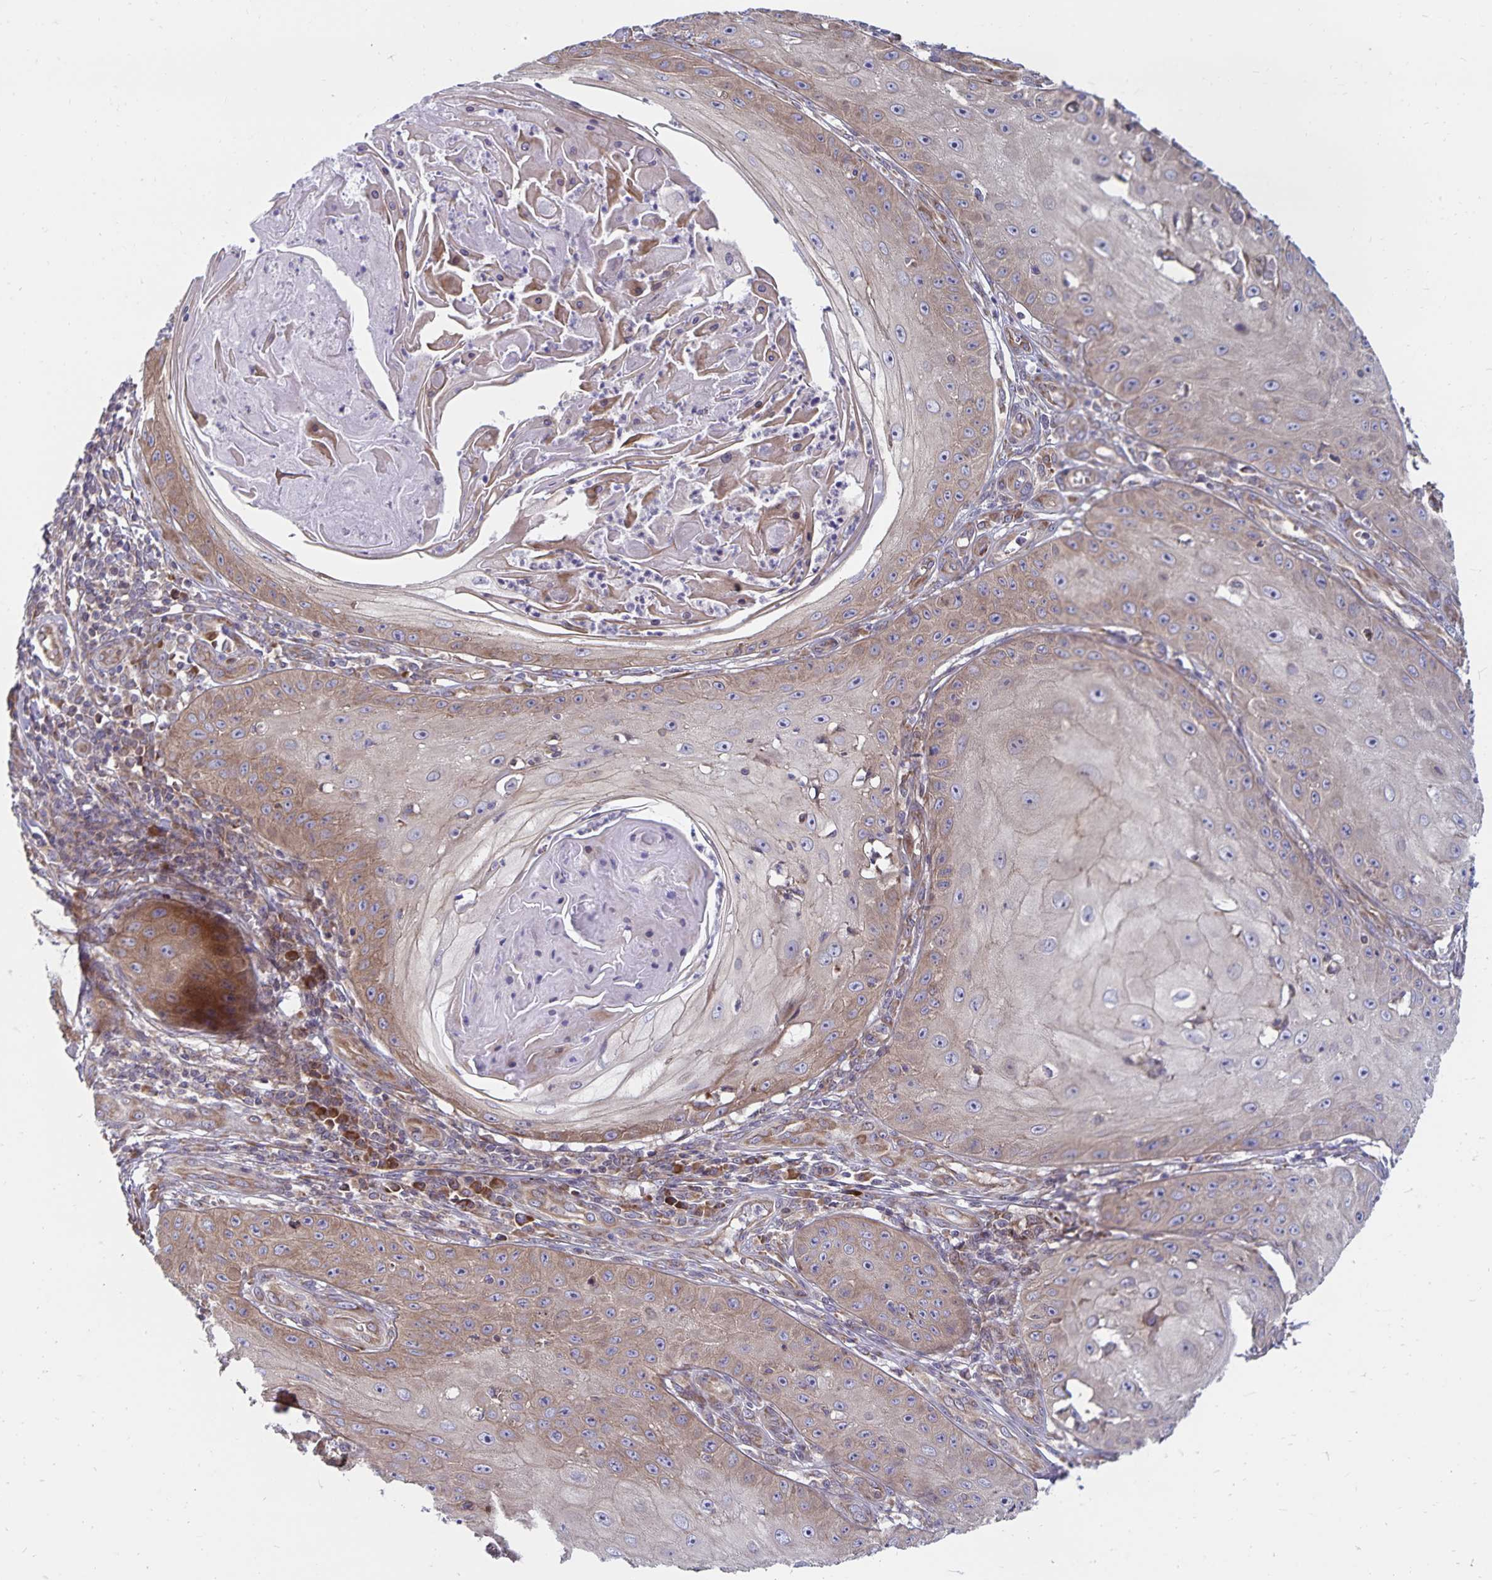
{"staining": {"intensity": "weak", "quantity": "25%-75%", "location": "cytoplasmic/membranous"}, "tissue": "skin cancer", "cell_type": "Tumor cells", "image_type": "cancer", "snomed": [{"axis": "morphology", "description": "Squamous cell carcinoma, NOS"}, {"axis": "topography", "description": "Skin"}], "caption": "Protein staining of skin squamous cell carcinoma tissue shows weak cytoplasmic/membranous expression in approximately 25%-75% of tumor cells.", "gene": "SEC62", "patient": {"sex": "male", "age": 70}}